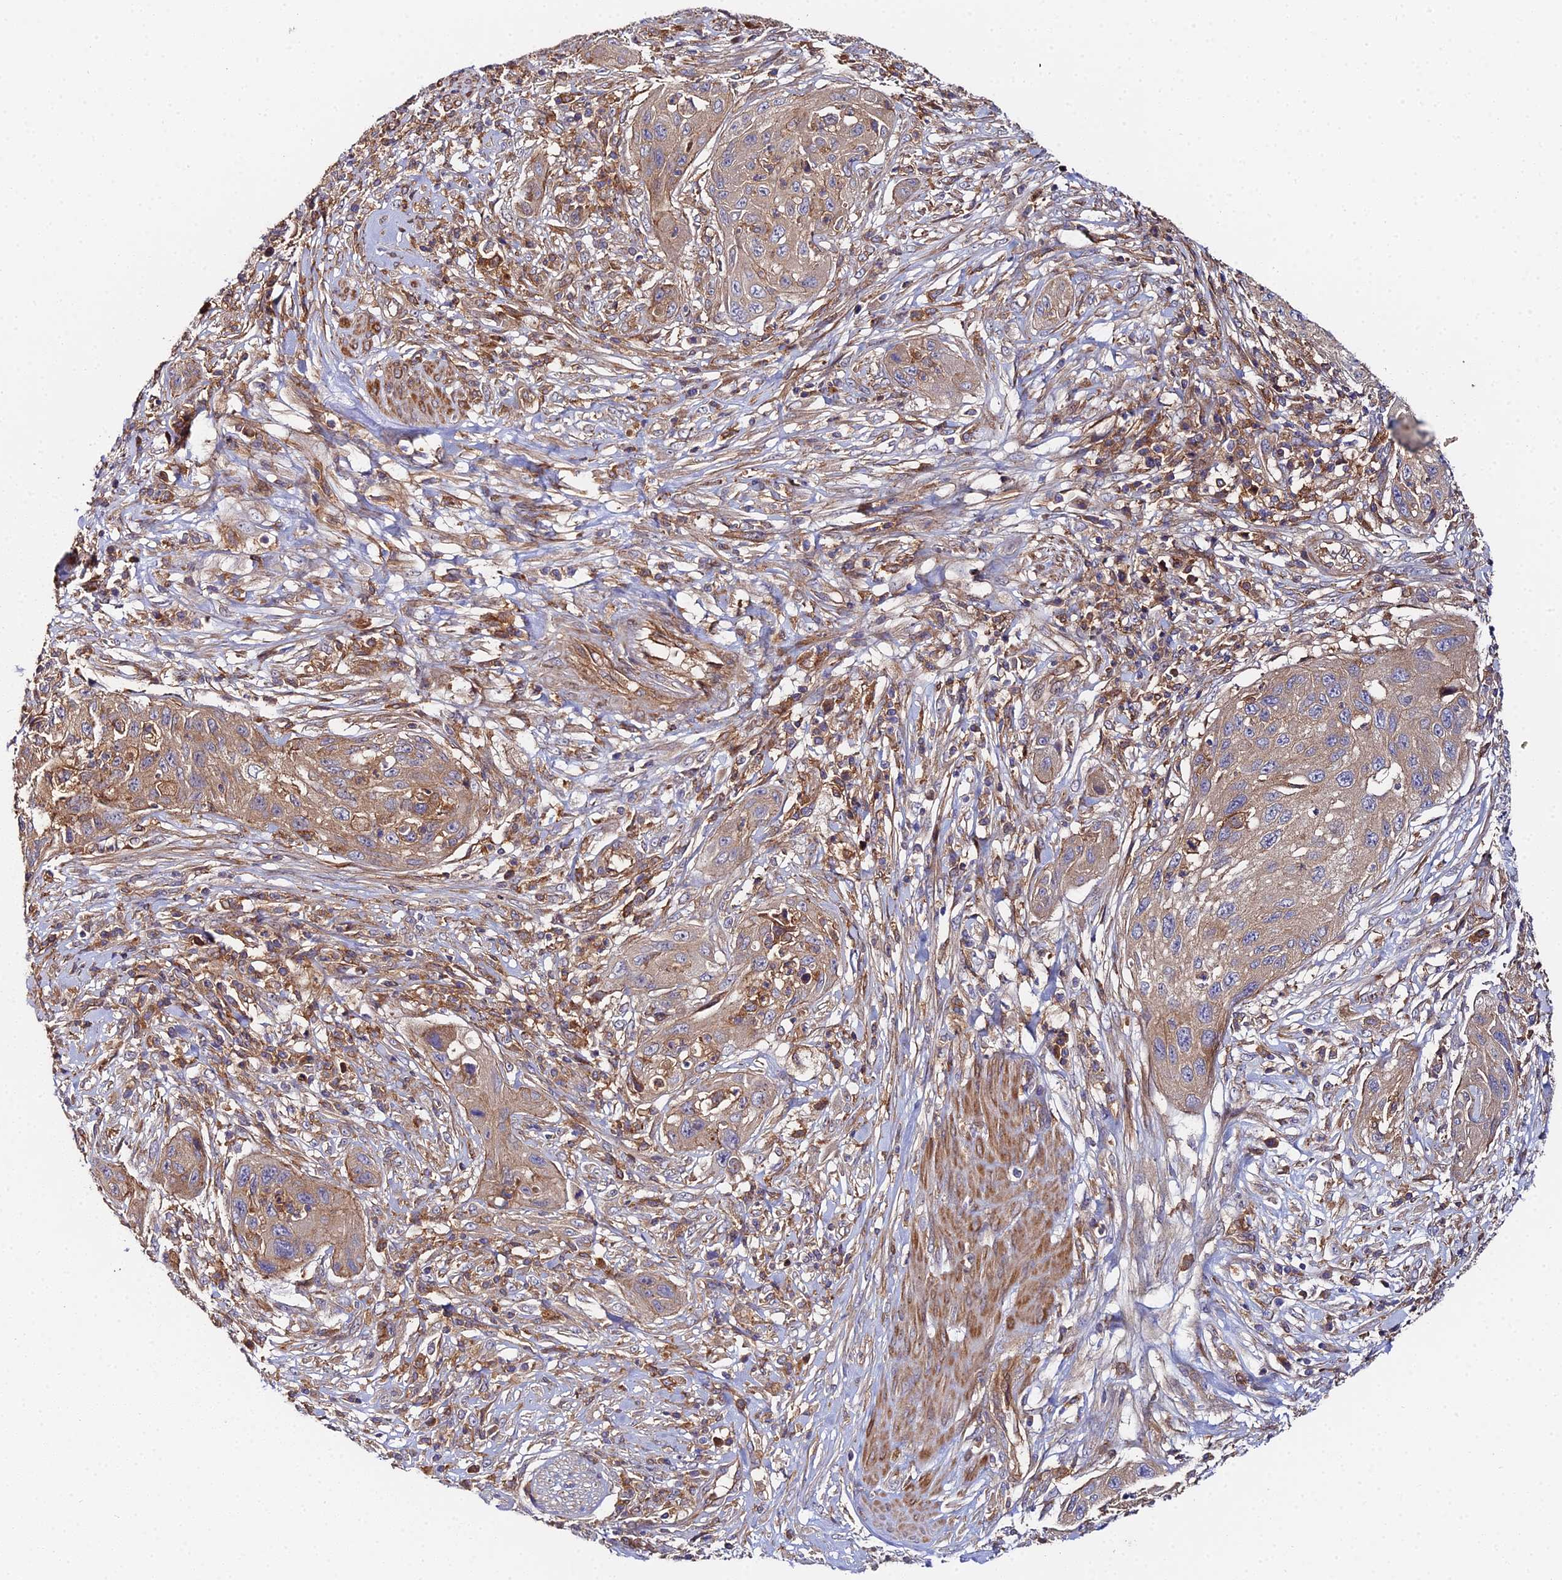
{"staining": {"intensity": "weak", "quantity": ">75%", "location": "cytoplasmic/membranous"}, "tissue": "cervical cancer", "cell_type": "Tumor cells", "image_type": "cancer", "snomed": [{"axis": "morphology", "description": "Squamous cell carcinoma, NOS"}, {"axis": "topography", "description": "Cervix"}], "caption": "Tumor cells show low levels of weak cytoplasmic/membranous staining in about >75% of cells in human cervical cancer (squamous cell carcinoma). Using DAB (brown) and hematoxylin (blue) stains, captured at high magnification using brightfield microscopy.", "gene": "GNG5B", "patient": {"sex": "female", "age": 42}}